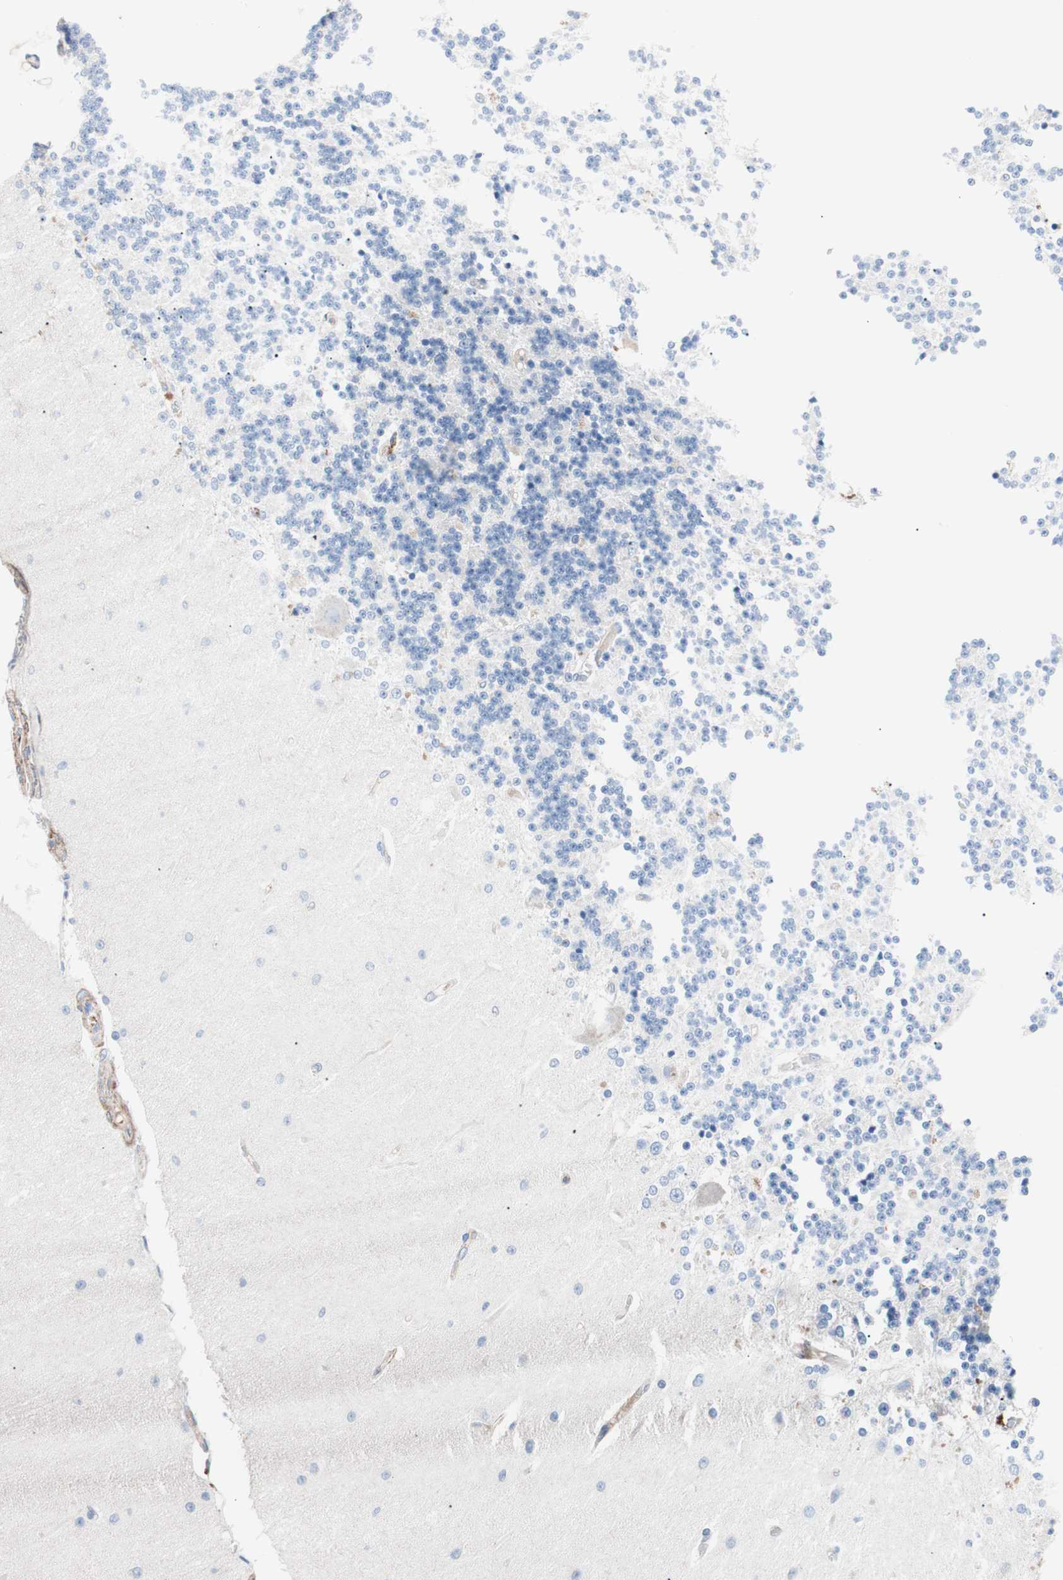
{"staining": {"intensity": "negative", "quantity": "none", "location": "none"}, "tissue": "cerebellum", "cell_type": "Cells in granular layer", "image_type": "normal", "snomed": [{"axis": "morphology", "description": "Normal tissue, NOS"}, {"axis": "topography", "description": "Cerebellum"}], "caption": "This is a photomicrograph of IHC staining of unremarkable cerebellum, which shows no staining in cells in granular layer.", "gene": "GPR160", "patient": {"sex": "female", "age": 54}}